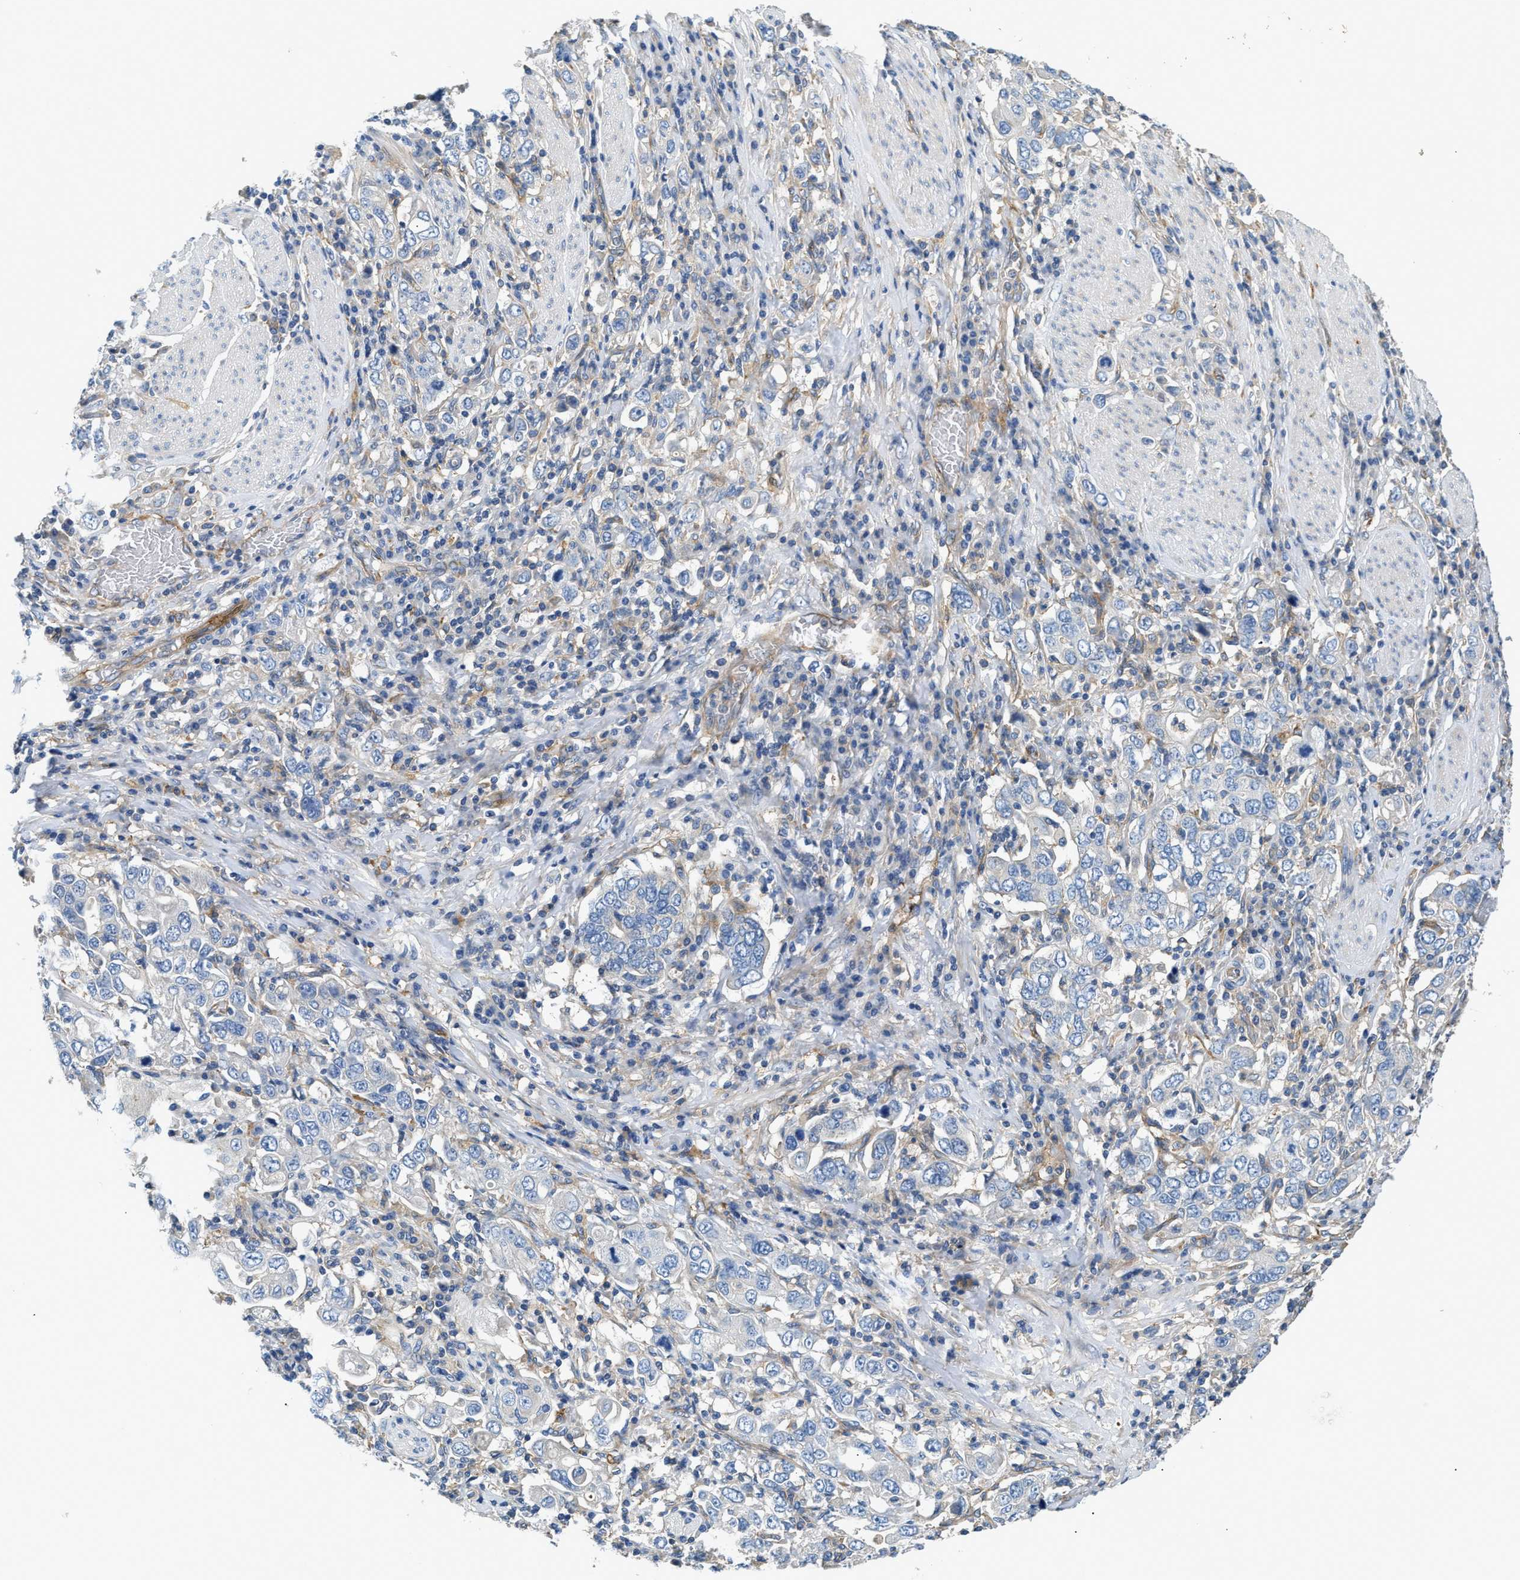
{"staining": {"intensity": "negative", "quantity": "none", "location": "none"}, "tissue": "stomach cancer", "cell_type": "Tumor cells", "image_type": "cancer", "snomed": [{"axis": "morphology", "description": "Adenocarcinoma, NOS"}, {"axis": "topography", "description": "Stomach, upper"}], "caption": "Tumor cells show no significant staining in adenocarcinoma (stomach).", "gene": "NSUN7", "patient": {"sex": "male", "age": 62}}